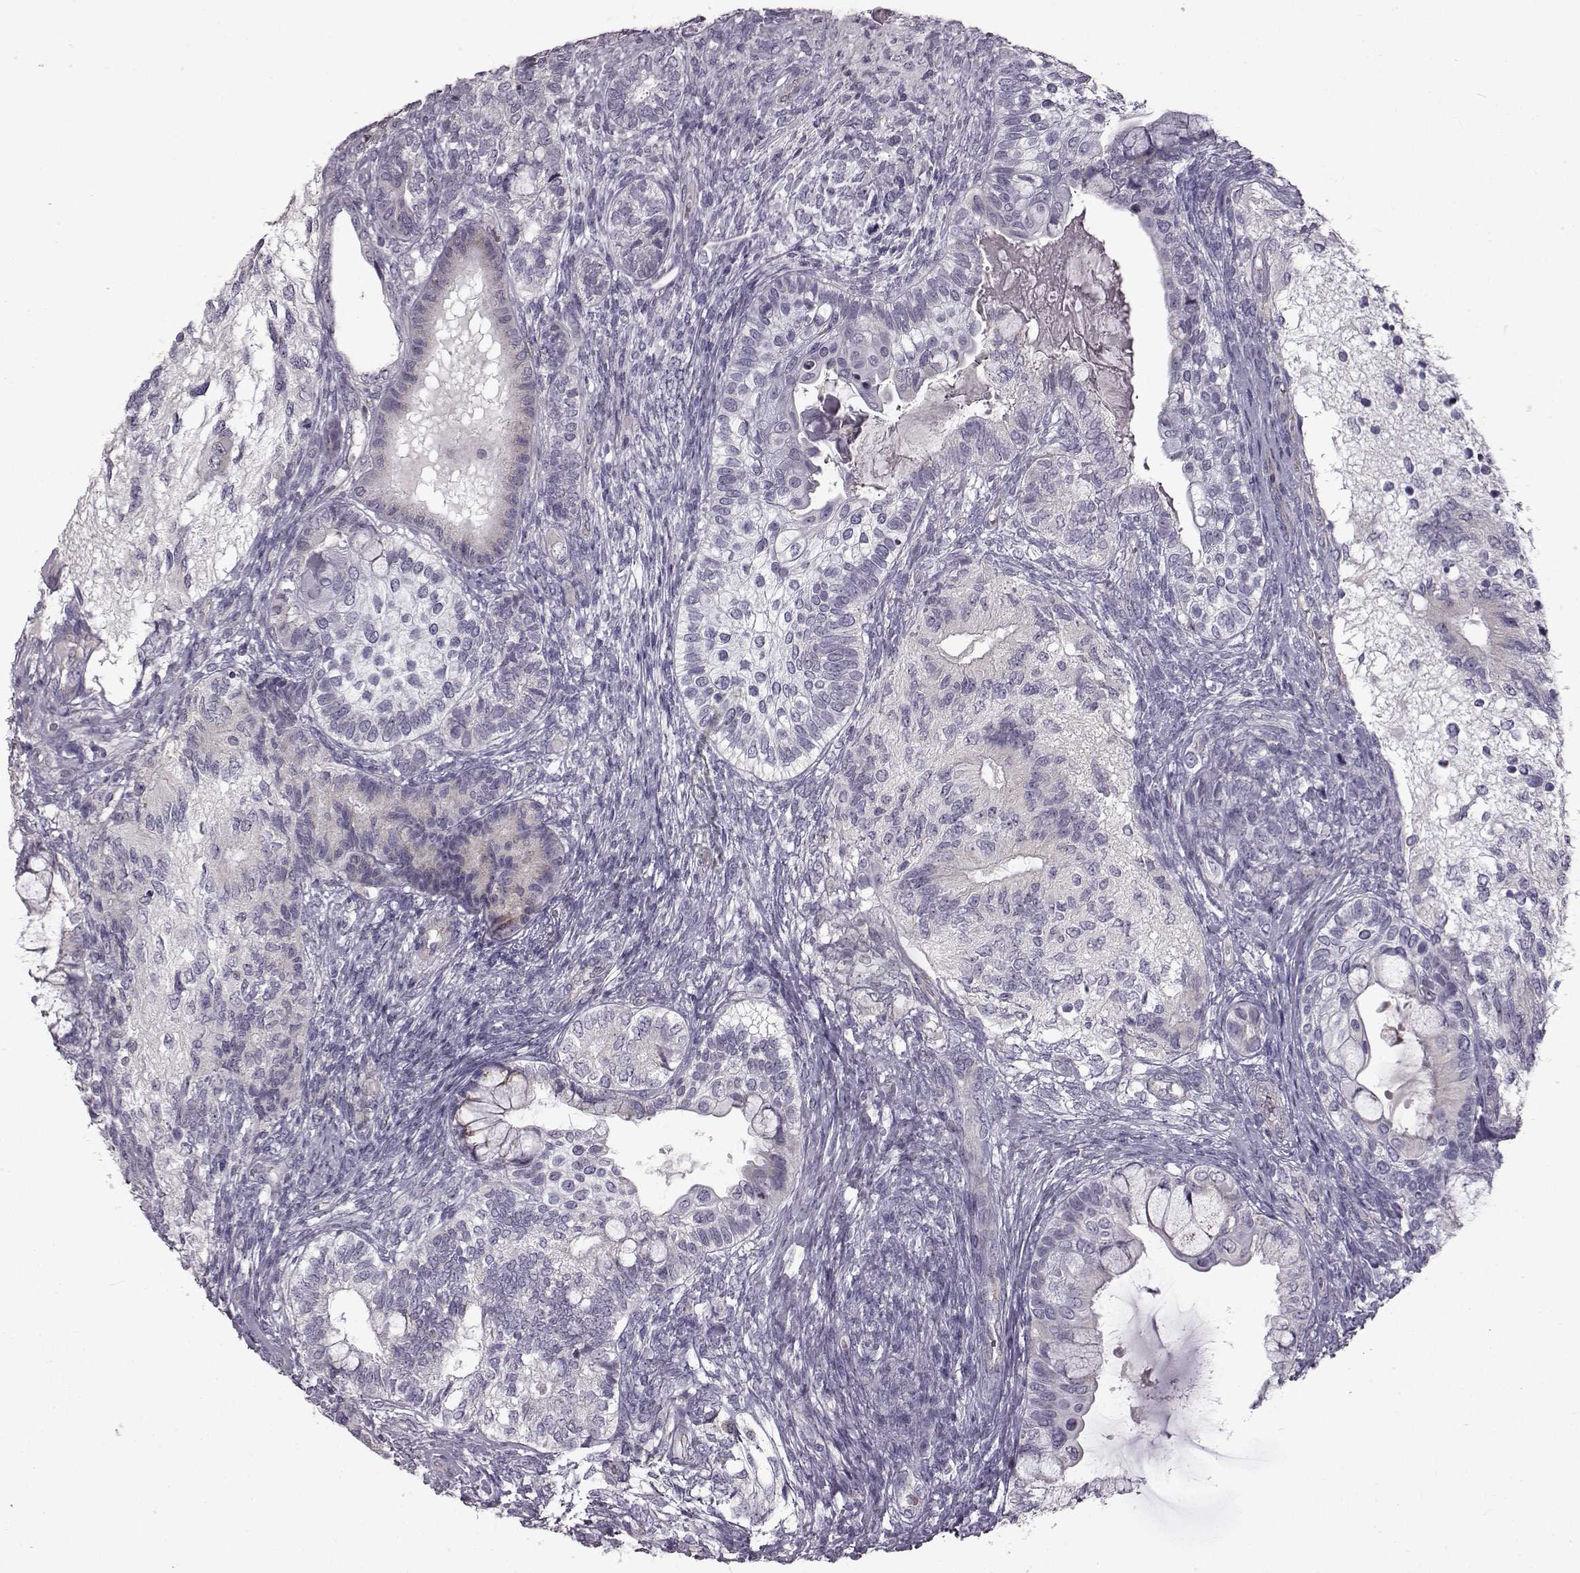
{"staining": {"intensity": "negative", "quantity": "none", "location": "none"}, "tissue": "testis cancer", "cell_type": "Tumor cells", "image_type": "cancer", "snomed": [{"axis": "morphology", "description": "Seminoma, NOS"}, {"axis": "morphology", "description": "Carcinoma, Embryonal, NOS"}, {"axis": "topography", "description": "Testis"}], "caption": "Immunohistochemical staining of human testis seminoma displays no significant positivity in tumor cells.", "gene": "B3GNT6", "patient": {"sex": "male", "age": 41}}